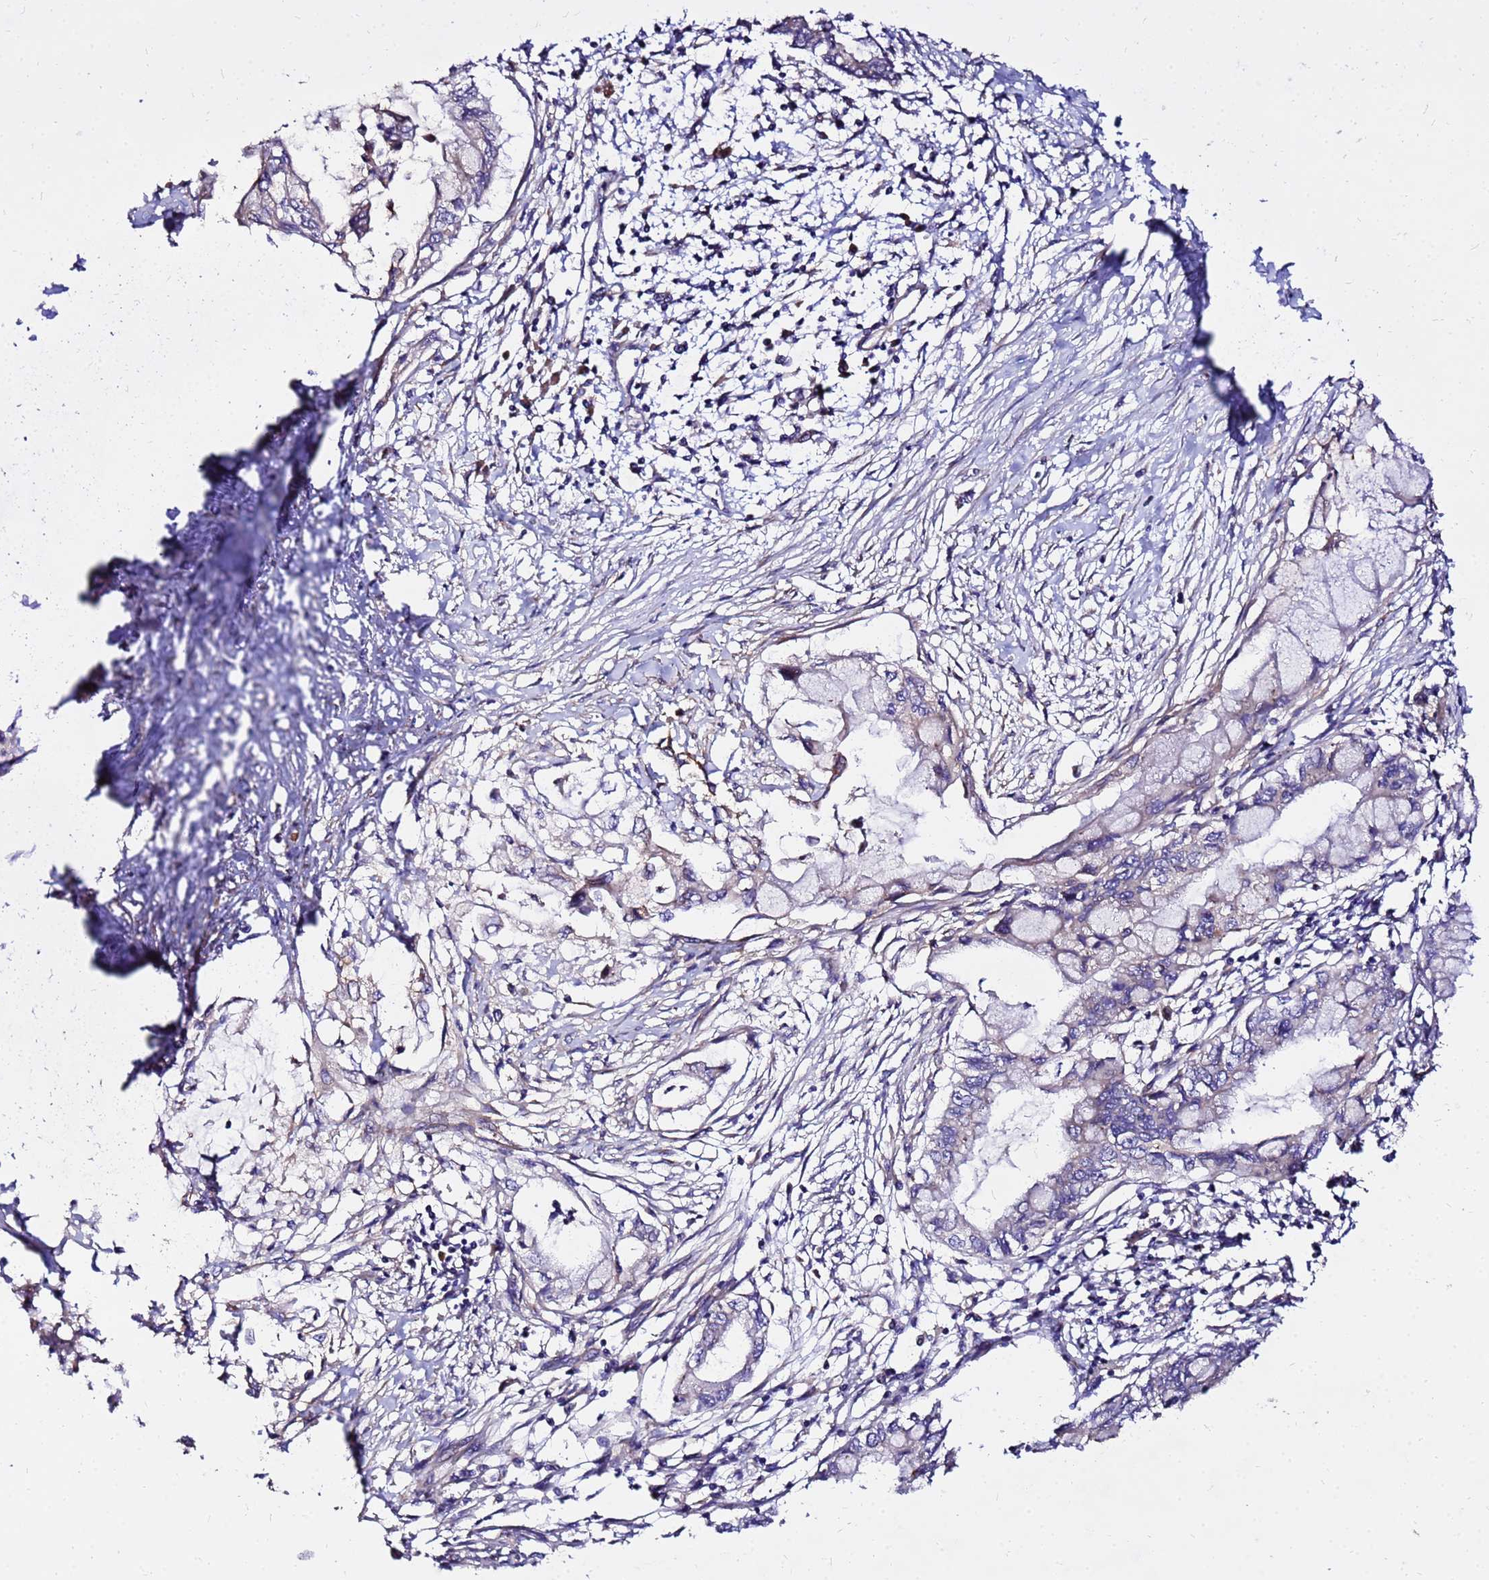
{"staining": {"intensity": "negative", "quantity": "none", "location": "none"}, "tissue": "pancreatic cancer", "cell_type": "Tumor cells", "image_type": "cancer", "snomed": [{"axis": "morphology", "description": "Adenocarcinoma, NOS"}, {"axis": "topography", "description": "Pancreas"}], "caption": "DAB (3,3'-diaminobenzidine) immunohistochemical staining of human pancreatic cancer (adenocarcinoma) shows no significant expression in tumor cells.", "gene": "WWC2", "patient": {"sex": "male", "age": 48}}